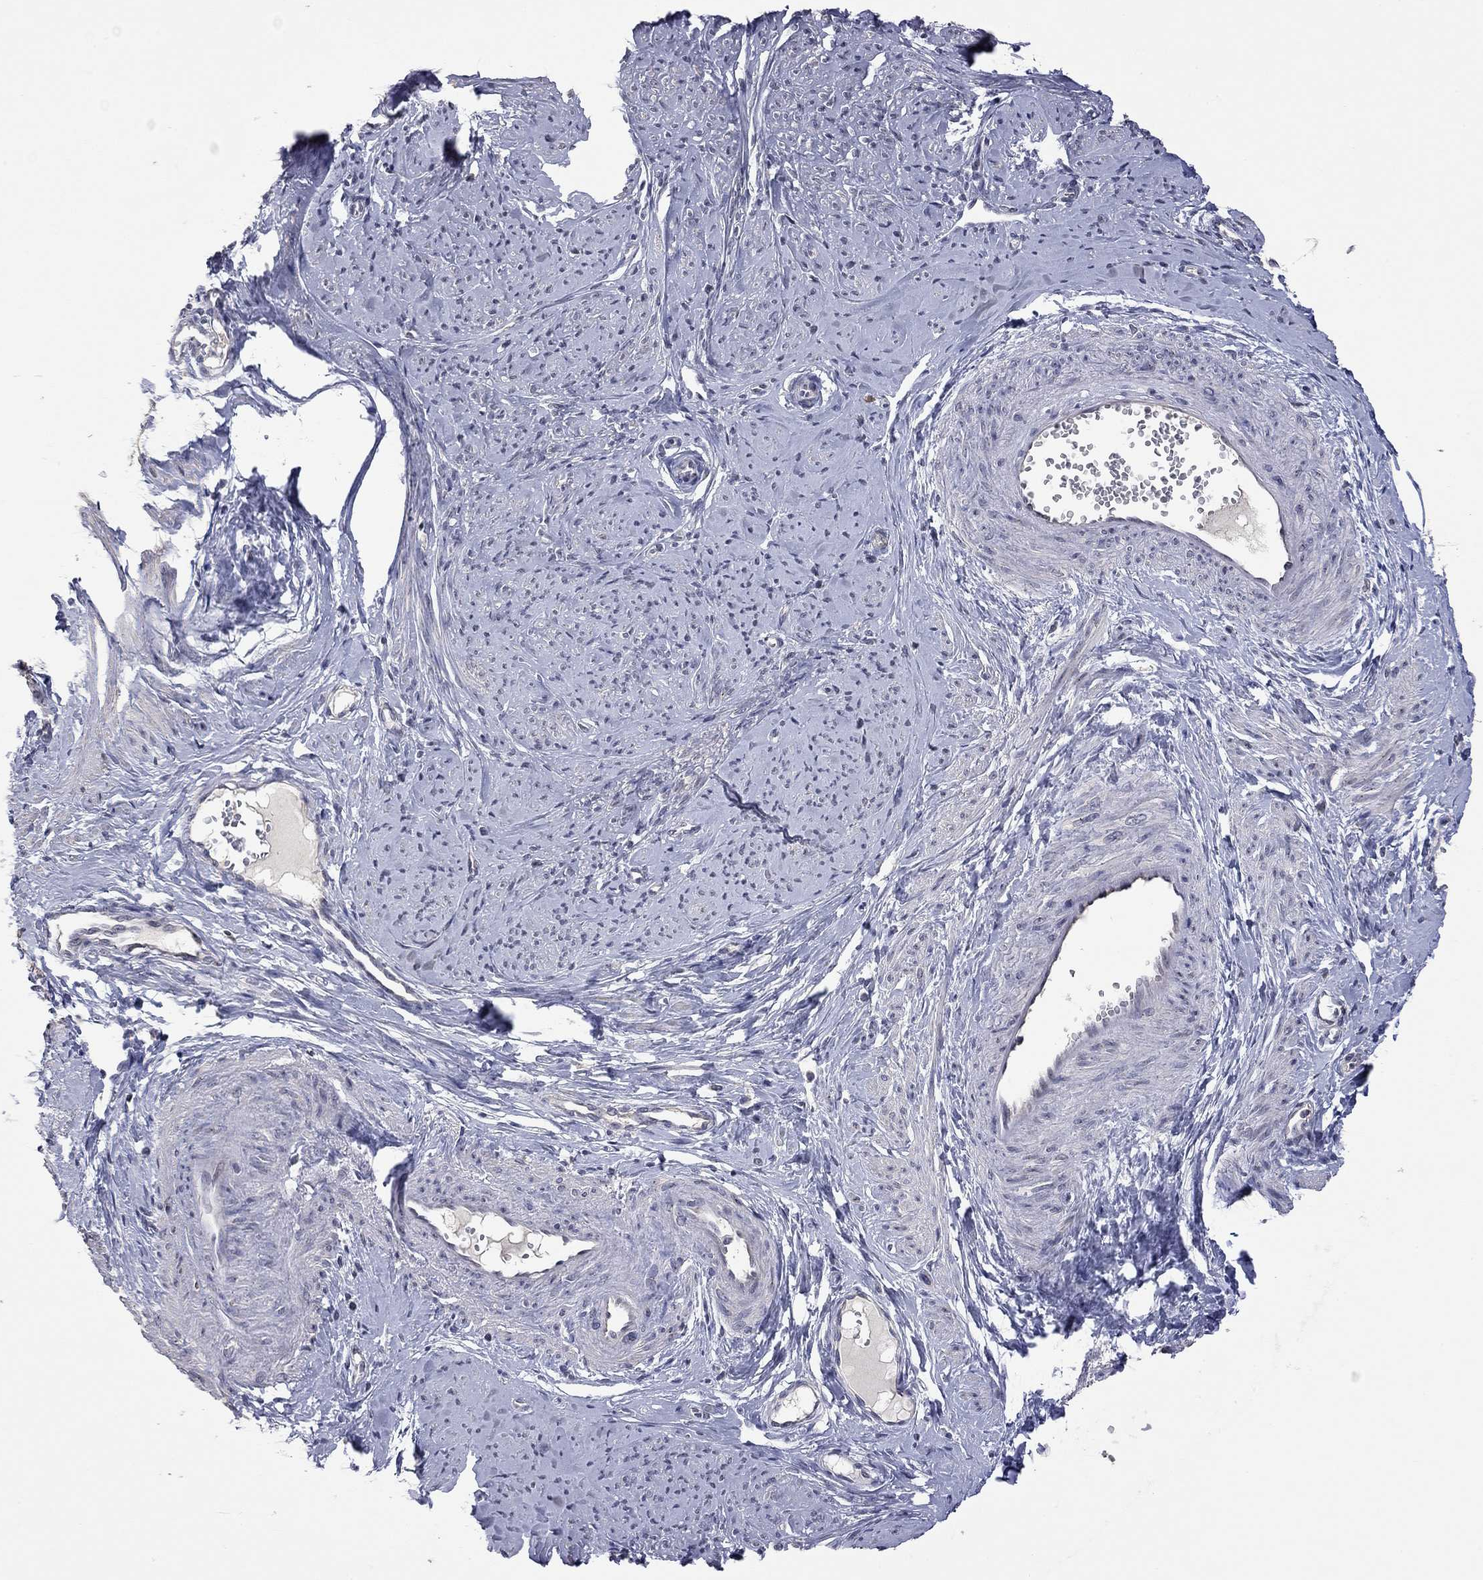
{"staining": {"intensity": "negative", "quantity": "none", "location": "none"}, "tissue": "smooth muscle", "cell_type": "Smooth muscle cells", "image_type": "normal", "snomed": [{"axis": "morphology", "description": "Normal tissue, NOS"}, {"axis": "topography", "description": "Smooth muscle"}], "caption": "This histopathology image is of benign smooth muscle stained with immunohistochemistry (IHC) to label a protein in brown with the nuclei are counter-stained blue. There is no staining in smooth muscle cells.", "gene": "FABP12", "patient": {"sex": "female", "age": 48}}